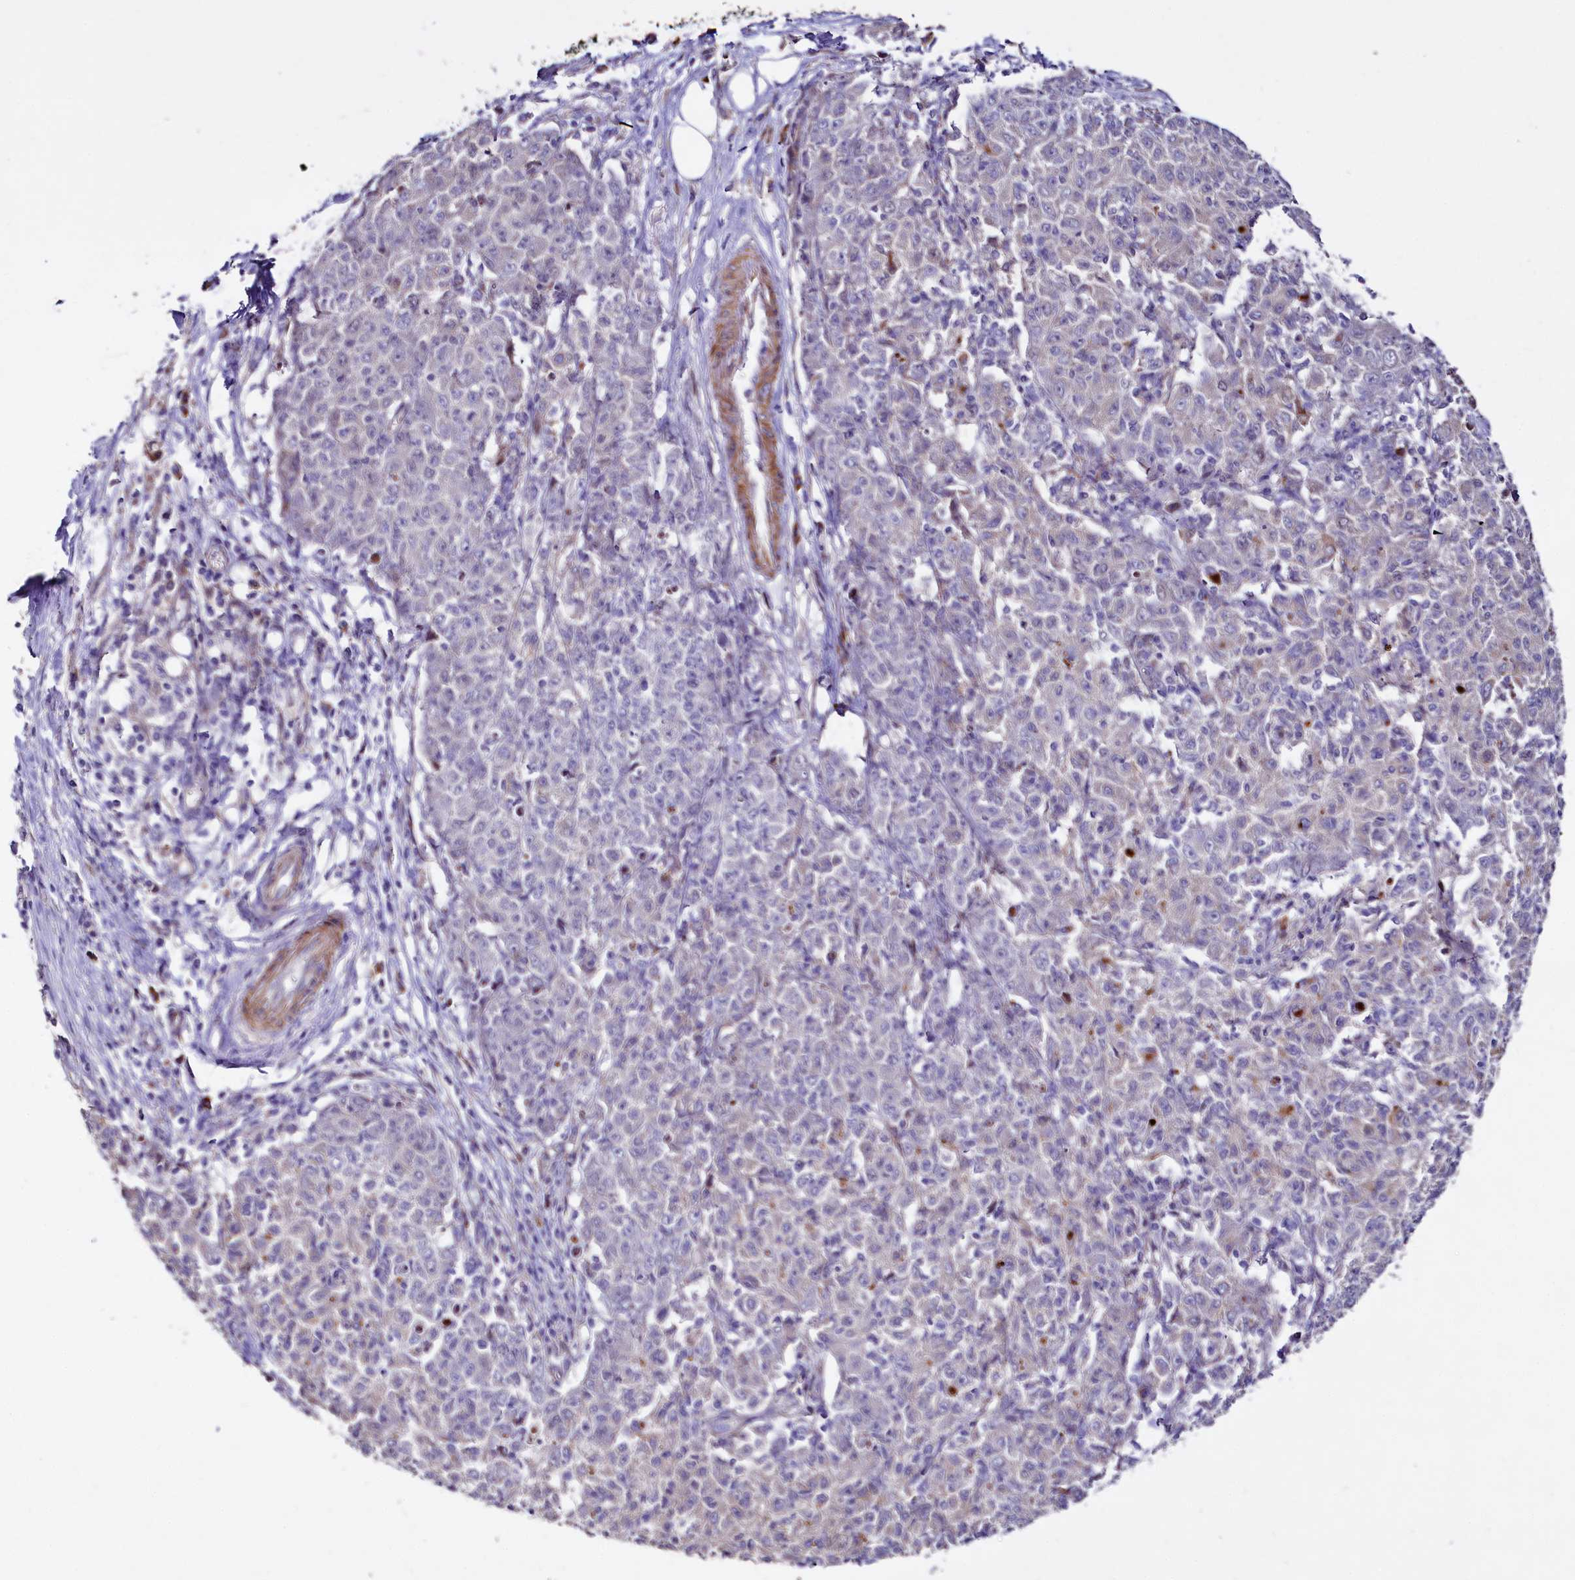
{"staining": {"intensity": "negative", "quantity": "none", "location": "none"}, "tissue": "ovarian cancer", "cell_type": "Tumor cells", "image_type": "cancer", "snomed": [{"axis": "morphology", "description": "Carcinoma, endometroid"}, {"axis": "topography", "description": "Ovary"}], "caption": "Immunohistochemical staining of ovarian cancer (endometroid carcinoma) demonstrates no significant expression in tumor cells. (DAB immunohistochemistry (IHC), high magnification).", "gene": "WNT8A", "patient": {"sex": "female", "age": 42}}